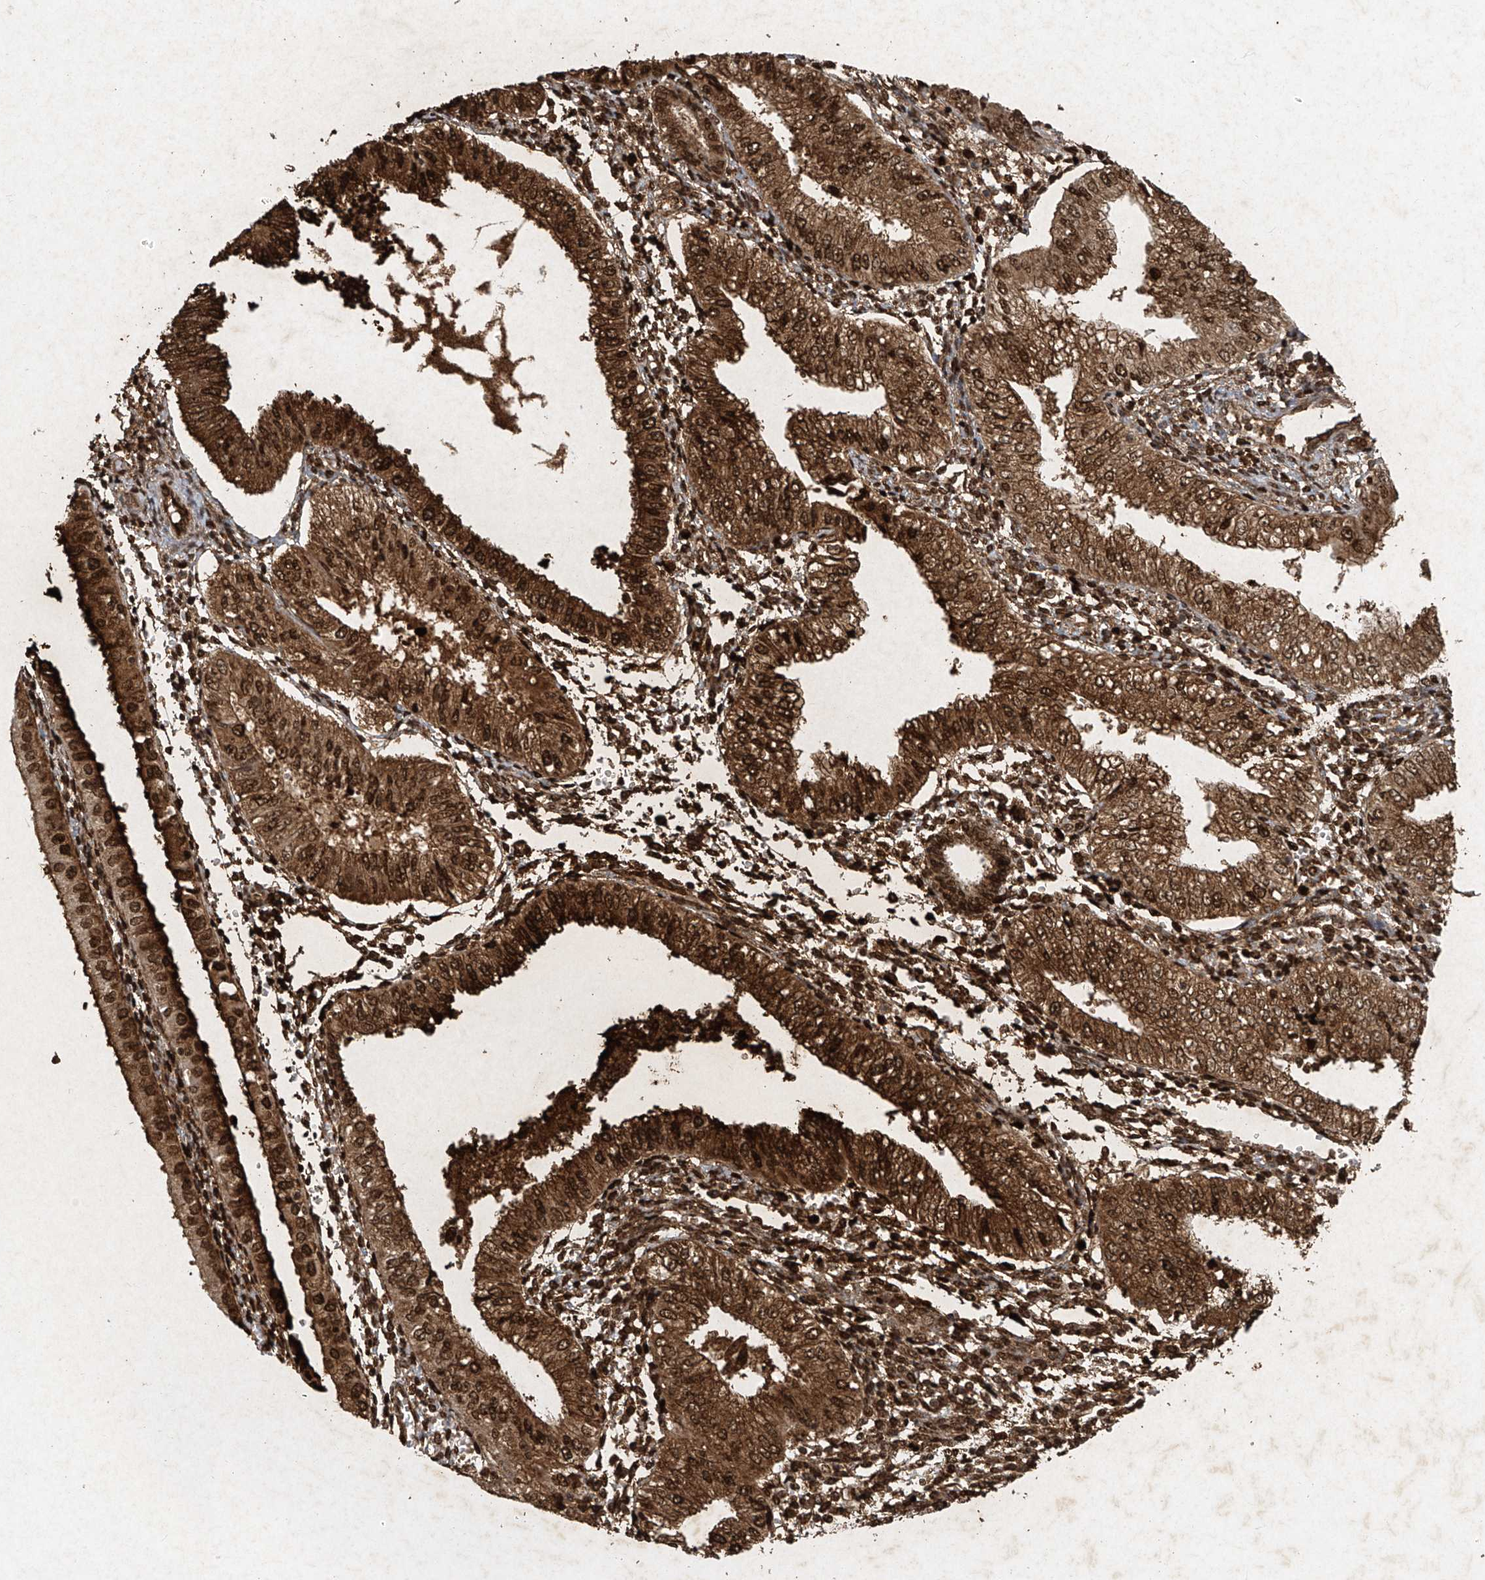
{"staining": {"intensity": "strong", "quantity": ">75%", "location": "cytoplasmic/membranous,nuclear"}, "tissue": "endometrial cancer", "cell_type": "Tumor cells", "image_type": "cancer", "snomed": [{"axis": "morphology", "description": "Adenocarcinoma, NOS"}, {"axis": "topography", "description": "Endometrium"}], "caption": "Protein analysis of adenocarcinoma (endometrial) tissue shows strong cytoplasmic/membranous and nuclear staining in approximately >75% of tumor cells. The staining was performed using DAB, with brown indicating positive protein expression. Nuclei are stained blue with hematoxylin.", "gene": "ATRIP", "patient": {"sex": "female", "age": 53}}